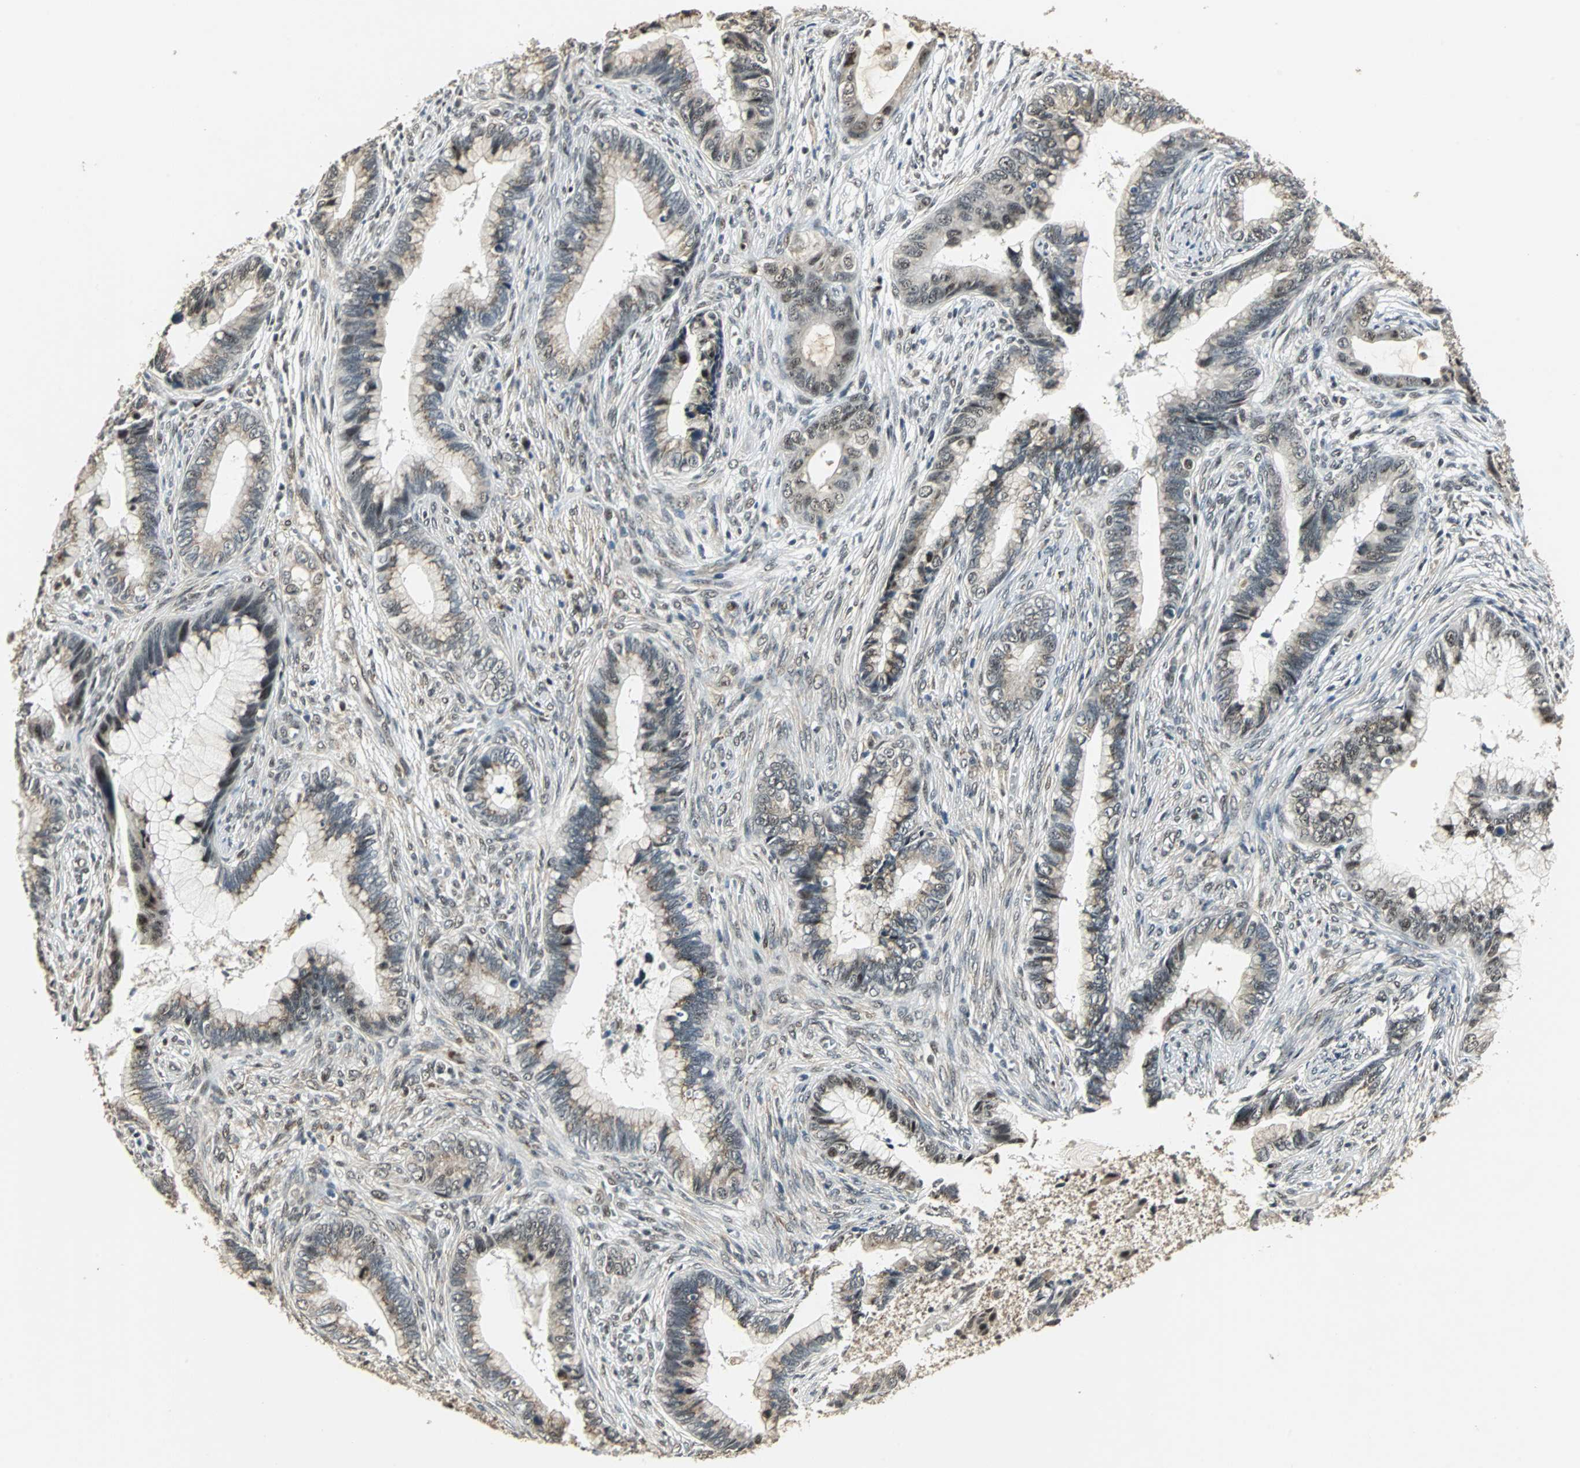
{"staining": {"intensity": "weak", "quantity": "25%-75%", "location": "nuclear"}, "tissue": "cervical cancer", "cell_type": "Tumor cells", "image_type": "cancer", "snomed": [{"axis": "morphology", "description": "Adenocarcinoma, NOS"}, {"axis": "topography", "description": "Cervix"}], "caption": "Brown immunohistochemical staining in cervical cancer (adenocarcinoma) demonstrates weak nuclear staining in about 25%-75% of tumor cells.", "gene": "MED4", "patient": {"sex": "female", "age": 44}}